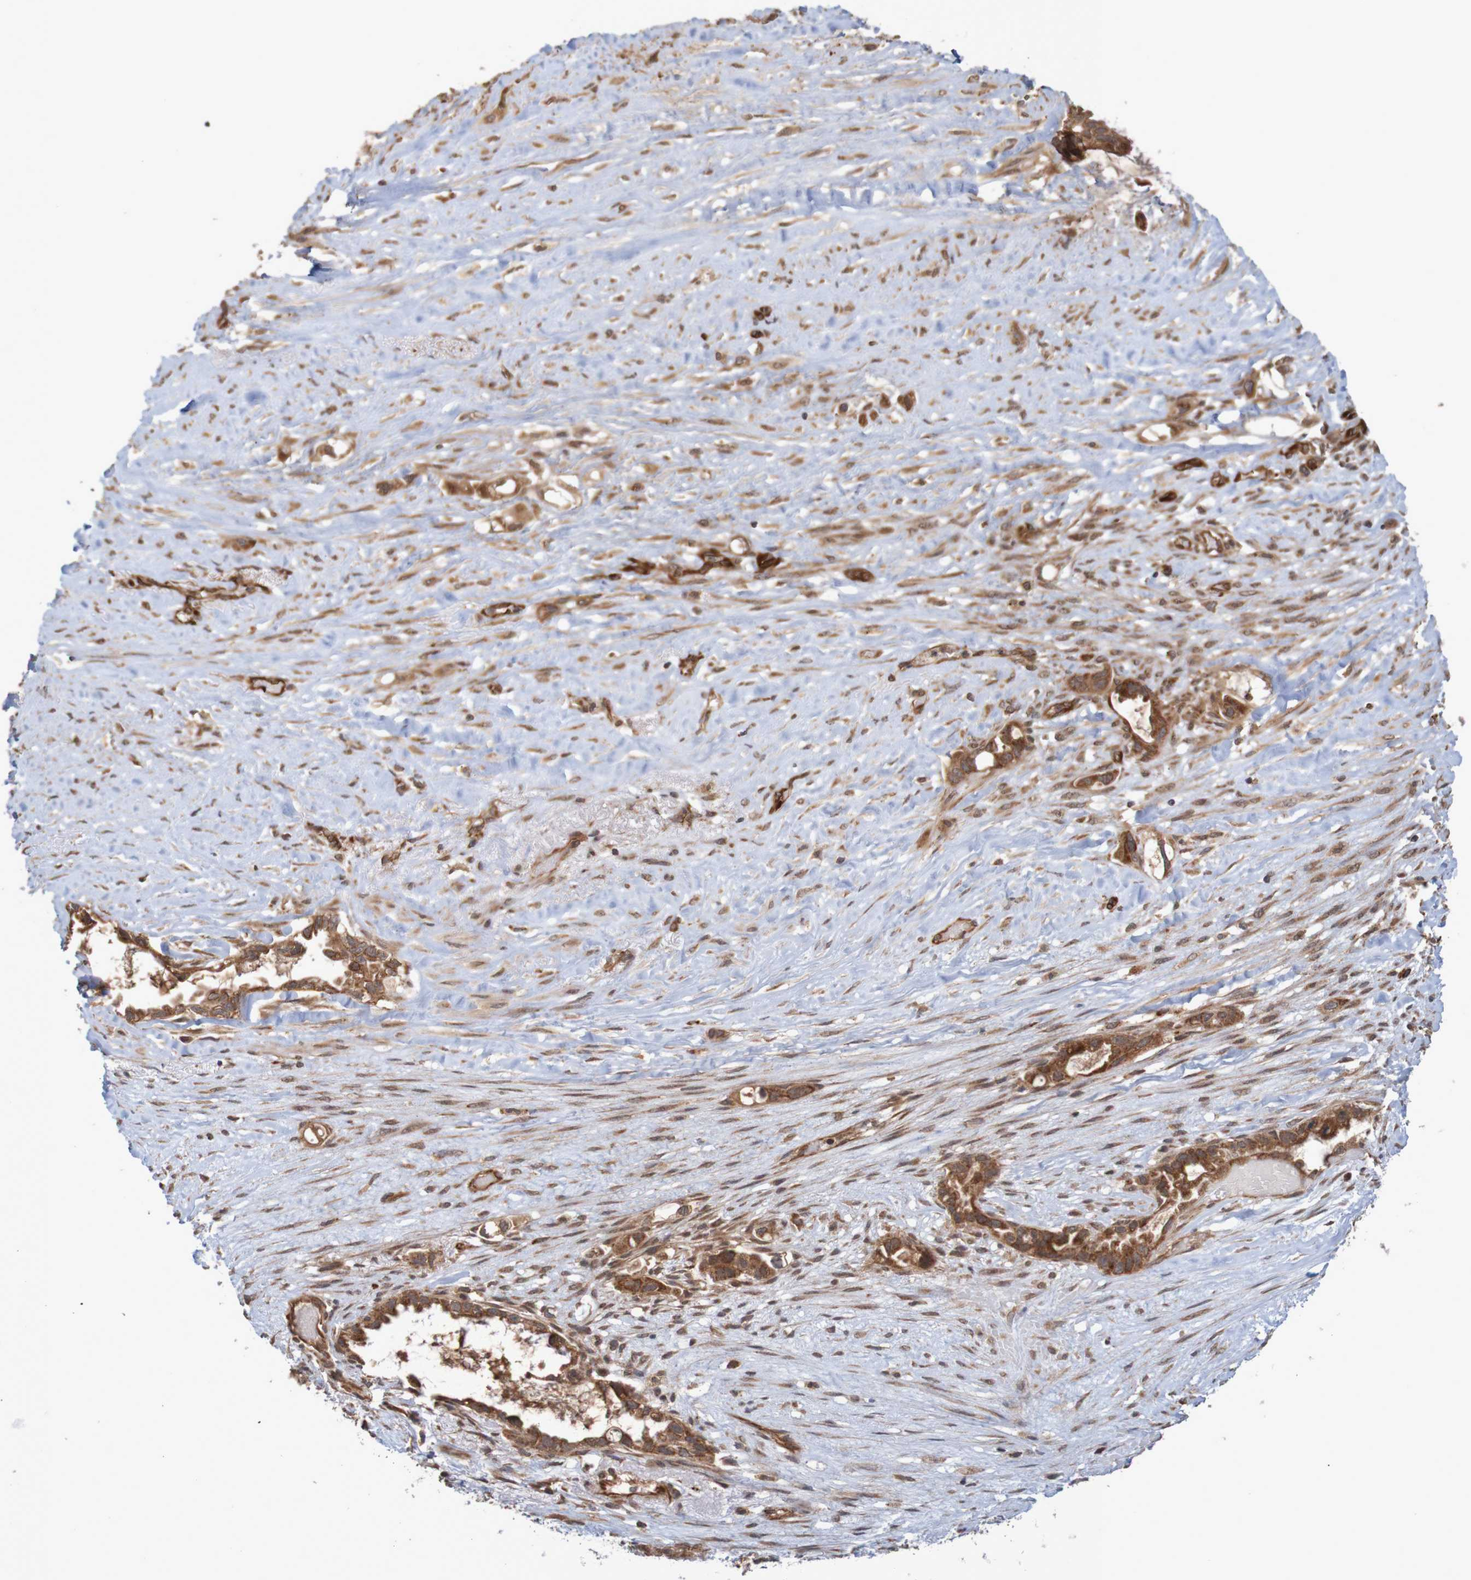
{"staining": {"intensity": "strong", "quantity": ">75%", "location": "cytoplasmic/membranous"}, "tissue": "liver cancer", "cell_type": "Tumor cells", "image_type": "cancer", "snomed": [{"axis": "morphology", "description": "Cholangiocarcinoma"}, {"axis": "topography", "description": "Liver"}], "caption": "Liver cancer (cholangiocarcinoma) stained with DAB (3,3'-diaminobenzidine) immunohistochemistry demonstrates high levels of strong cytoplasmic/membranous staining in approximately >75% of tumor cells. (DAB IHC with brightfield microscopy, high magnification).", "gene": "MRPL52", "patient": {"sex": "female", "age": 65}}